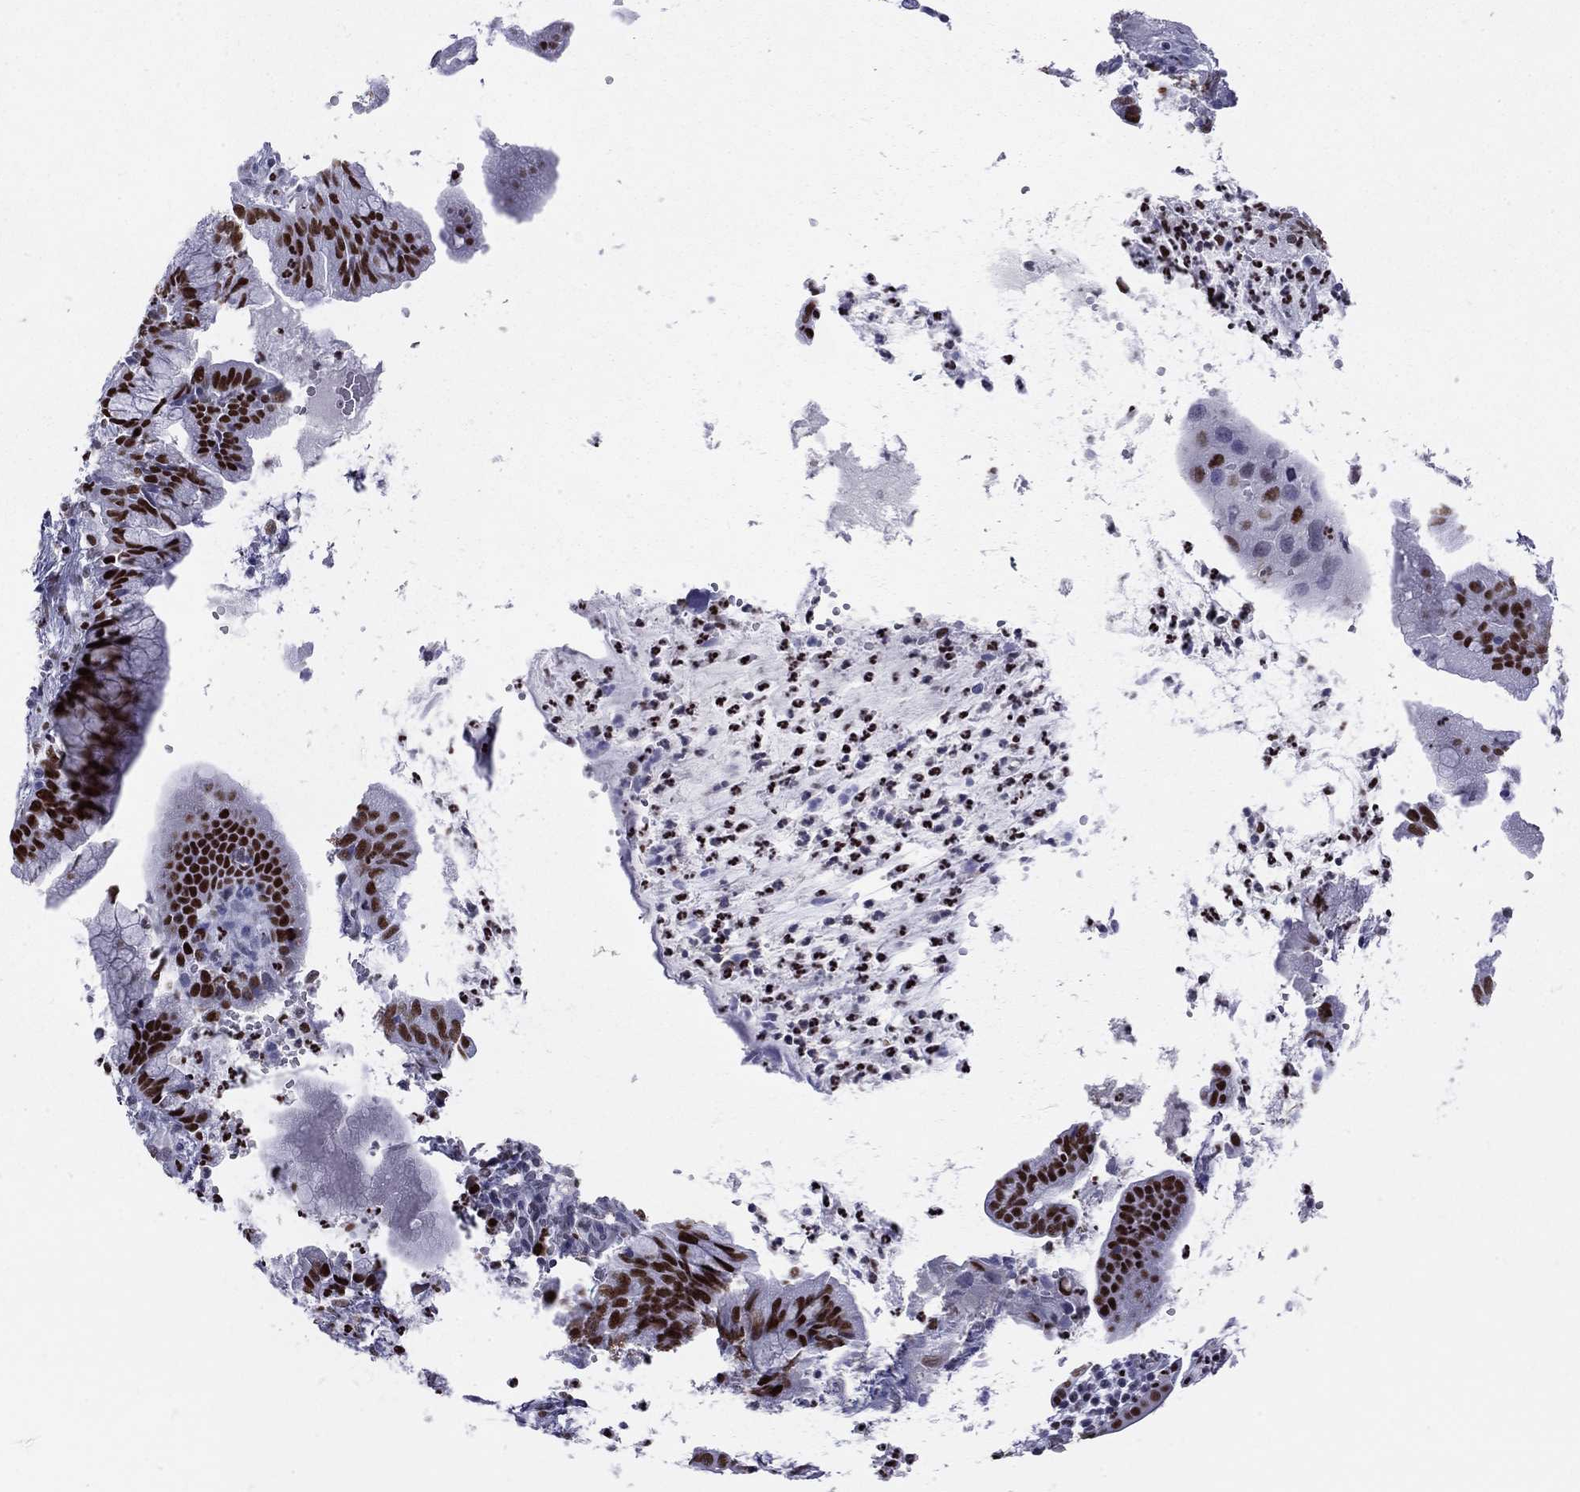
{"staining": {"intensity": "strong", "quantity": "25%-75%", "location": "nuclear"}, "tissue": "cervical cancer", "cell_type": "Tumor cells", "image_type": "cancer", "snomed": [{"axis": "morphology", "description": "Squamous cell carcinoma, NOS"}, {"axis": "topography", "description": "Cervix"}], "caption": "This image reveals IHC staining of human cervical squamous cell carcinoma, with high strong nuclear expression in approximately 25%-75% of tumor cells.", "gene": "PCGF3", "patient": {"sex": "female", "age": 32}}